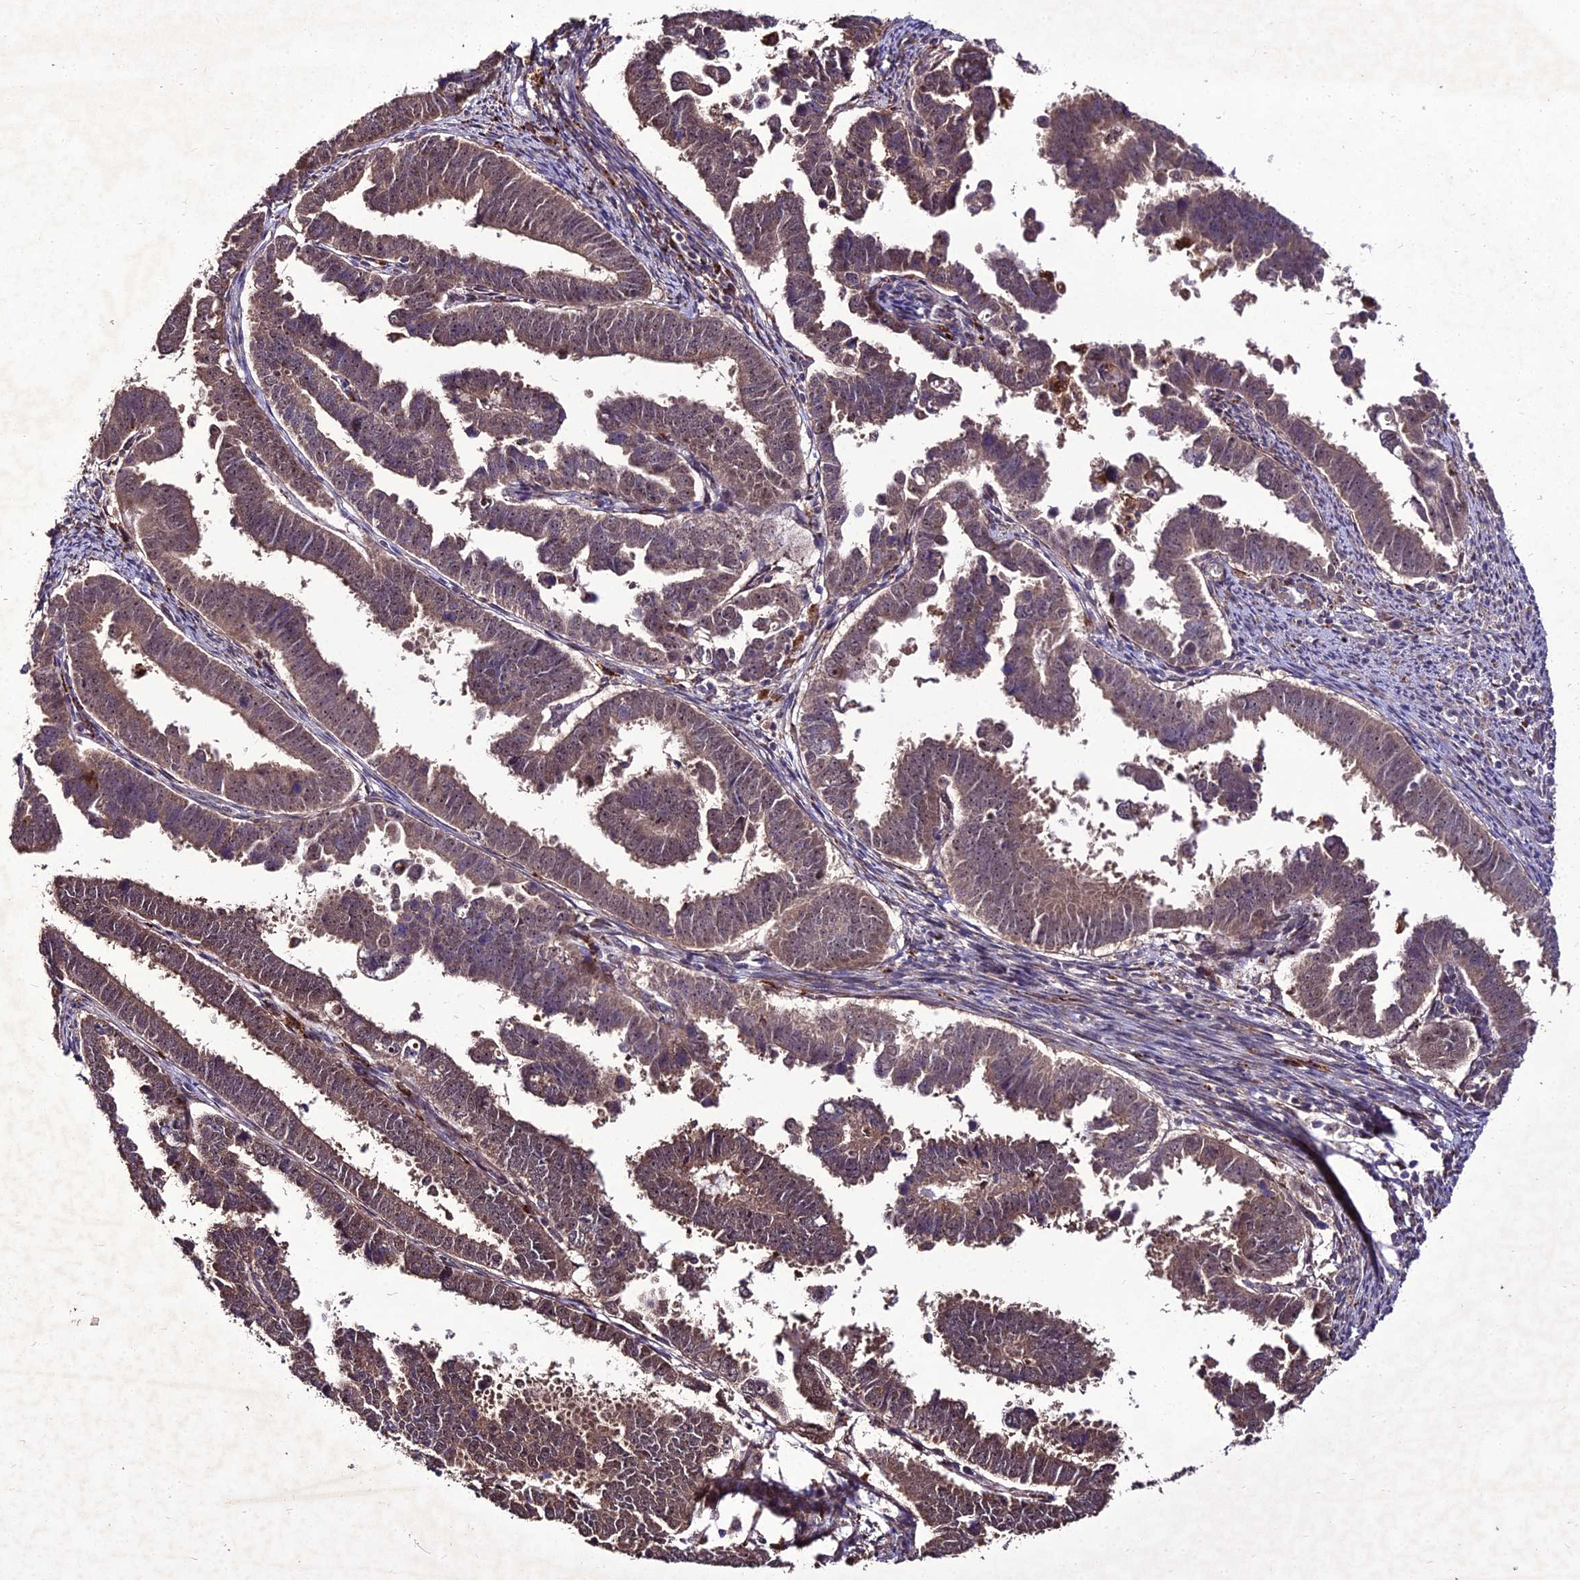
{"staining": {"intensity": "weak", "quantity": ">75%", "location": "cytoplasmic/membranous"}, "tissue": "endometrial cancer", "cell_type": "Tumor cells", "image_type": "cancer", "snomed": [{"axis": "morphology", "description": "Adenocarcinoma, NOS"}, {"axis": "topography", "description": "Endometrium"}], "caption": "Immunohistochemistry (DAB (3,3'-diaminobenzidine)) staining of human endometrial cancer (adenocarcinoma) displays weak cytoplasmic/membranous protein expression in about >75% of tumor cells.", "gene": "ZNF766", "patient": {"sex": "female", "age": 75}}